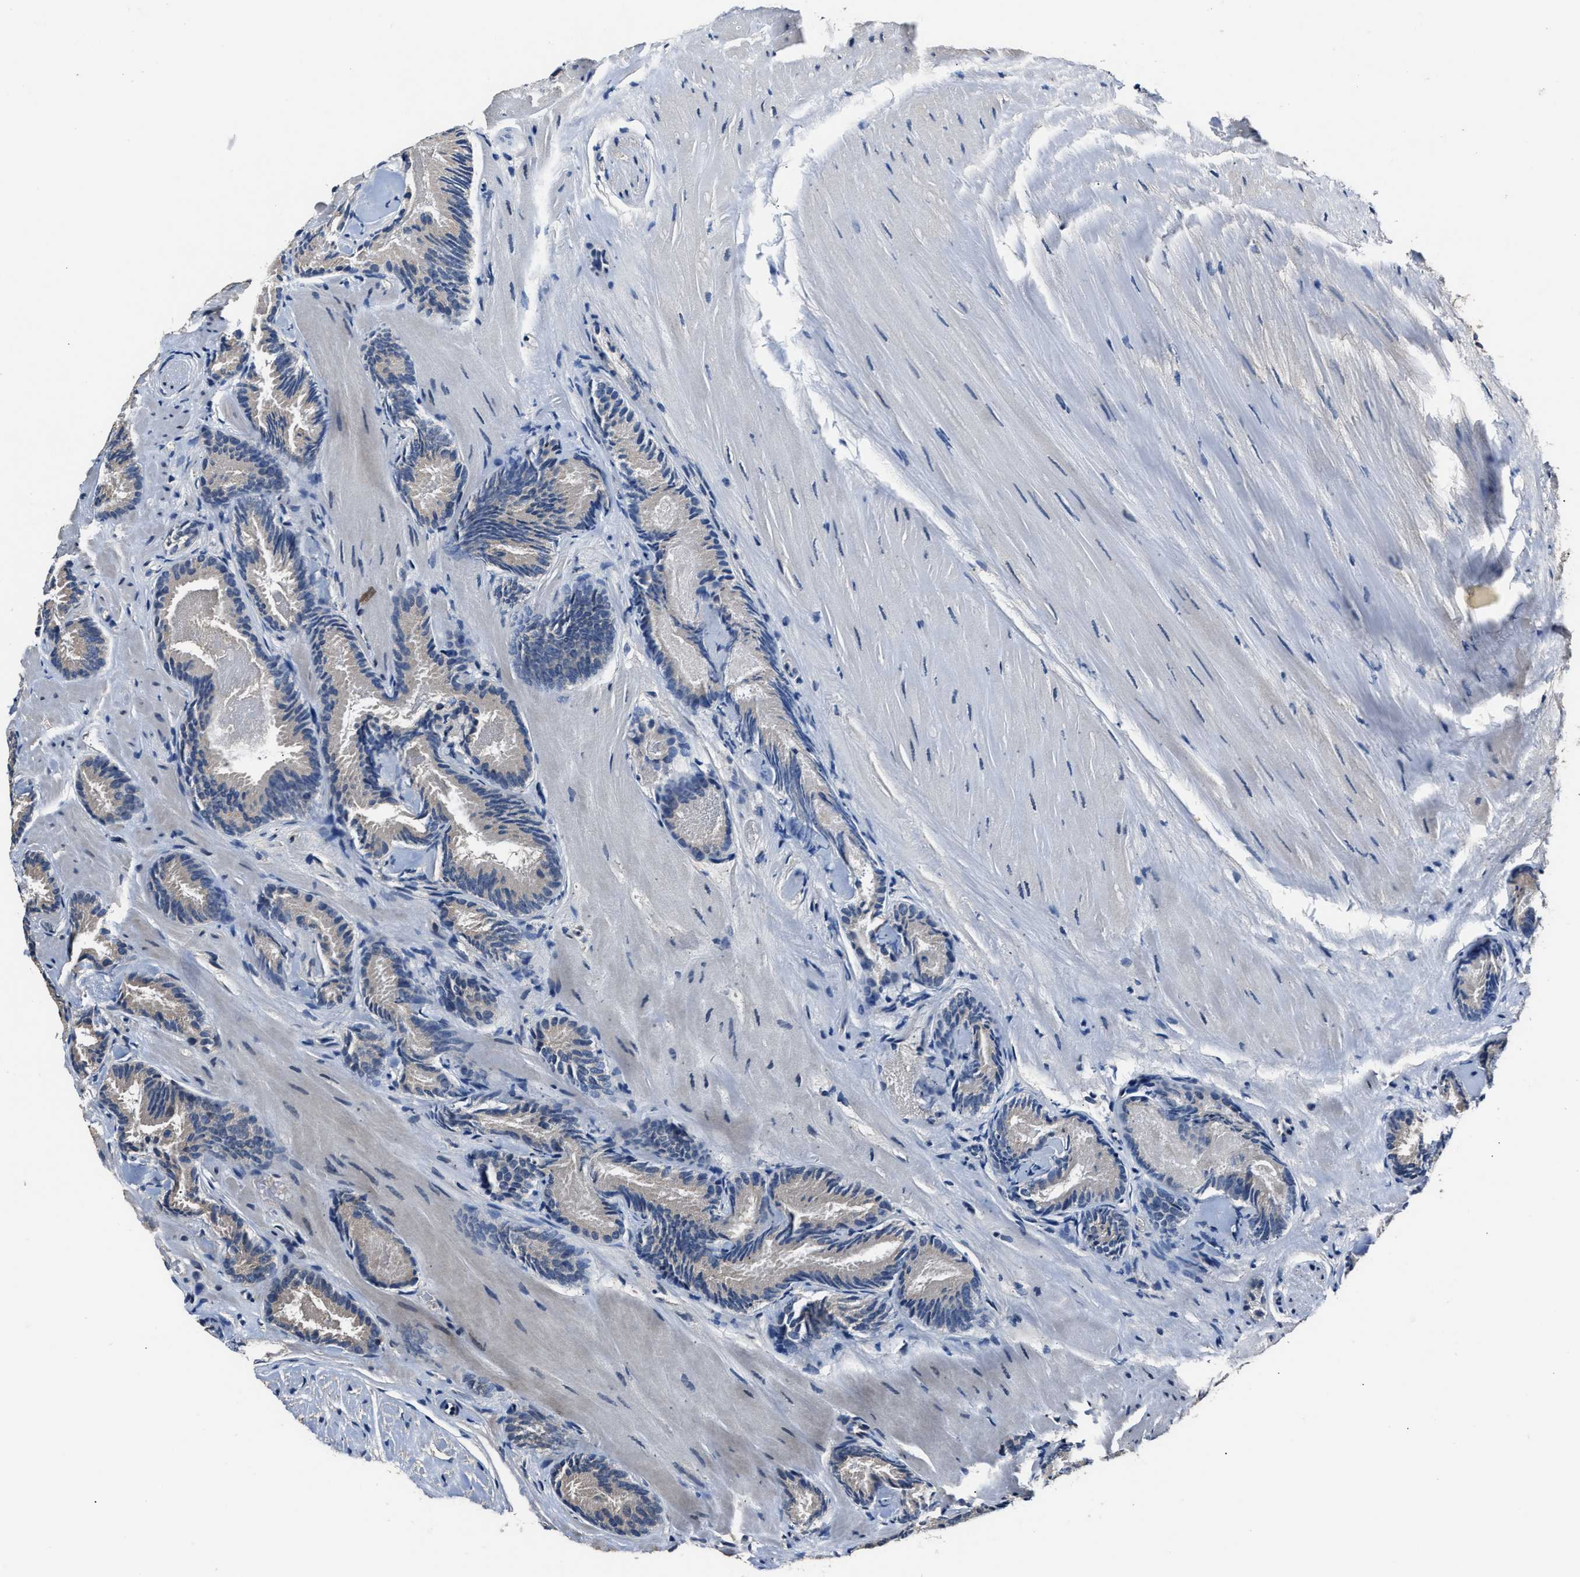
{"staining": {"intensity": "negative", "quantity": "none", "location": "none"}, "tissue": "prostate cancer", "cell_type": "Tumor cells", "image_type": "cancer", "snomed": [{"axis": "morphology", "description": "Adenocarcinoma, Low grade"}, {"axis": "topography", "description": "Prostate"}], "caption": "An immunohistochemistry photomicrograph of prostate cancer is shown. There is no staining in tumor cells of prostate cancer.", "gene": "TNRC18", "patient": {"sex": "male", "age": 51}}